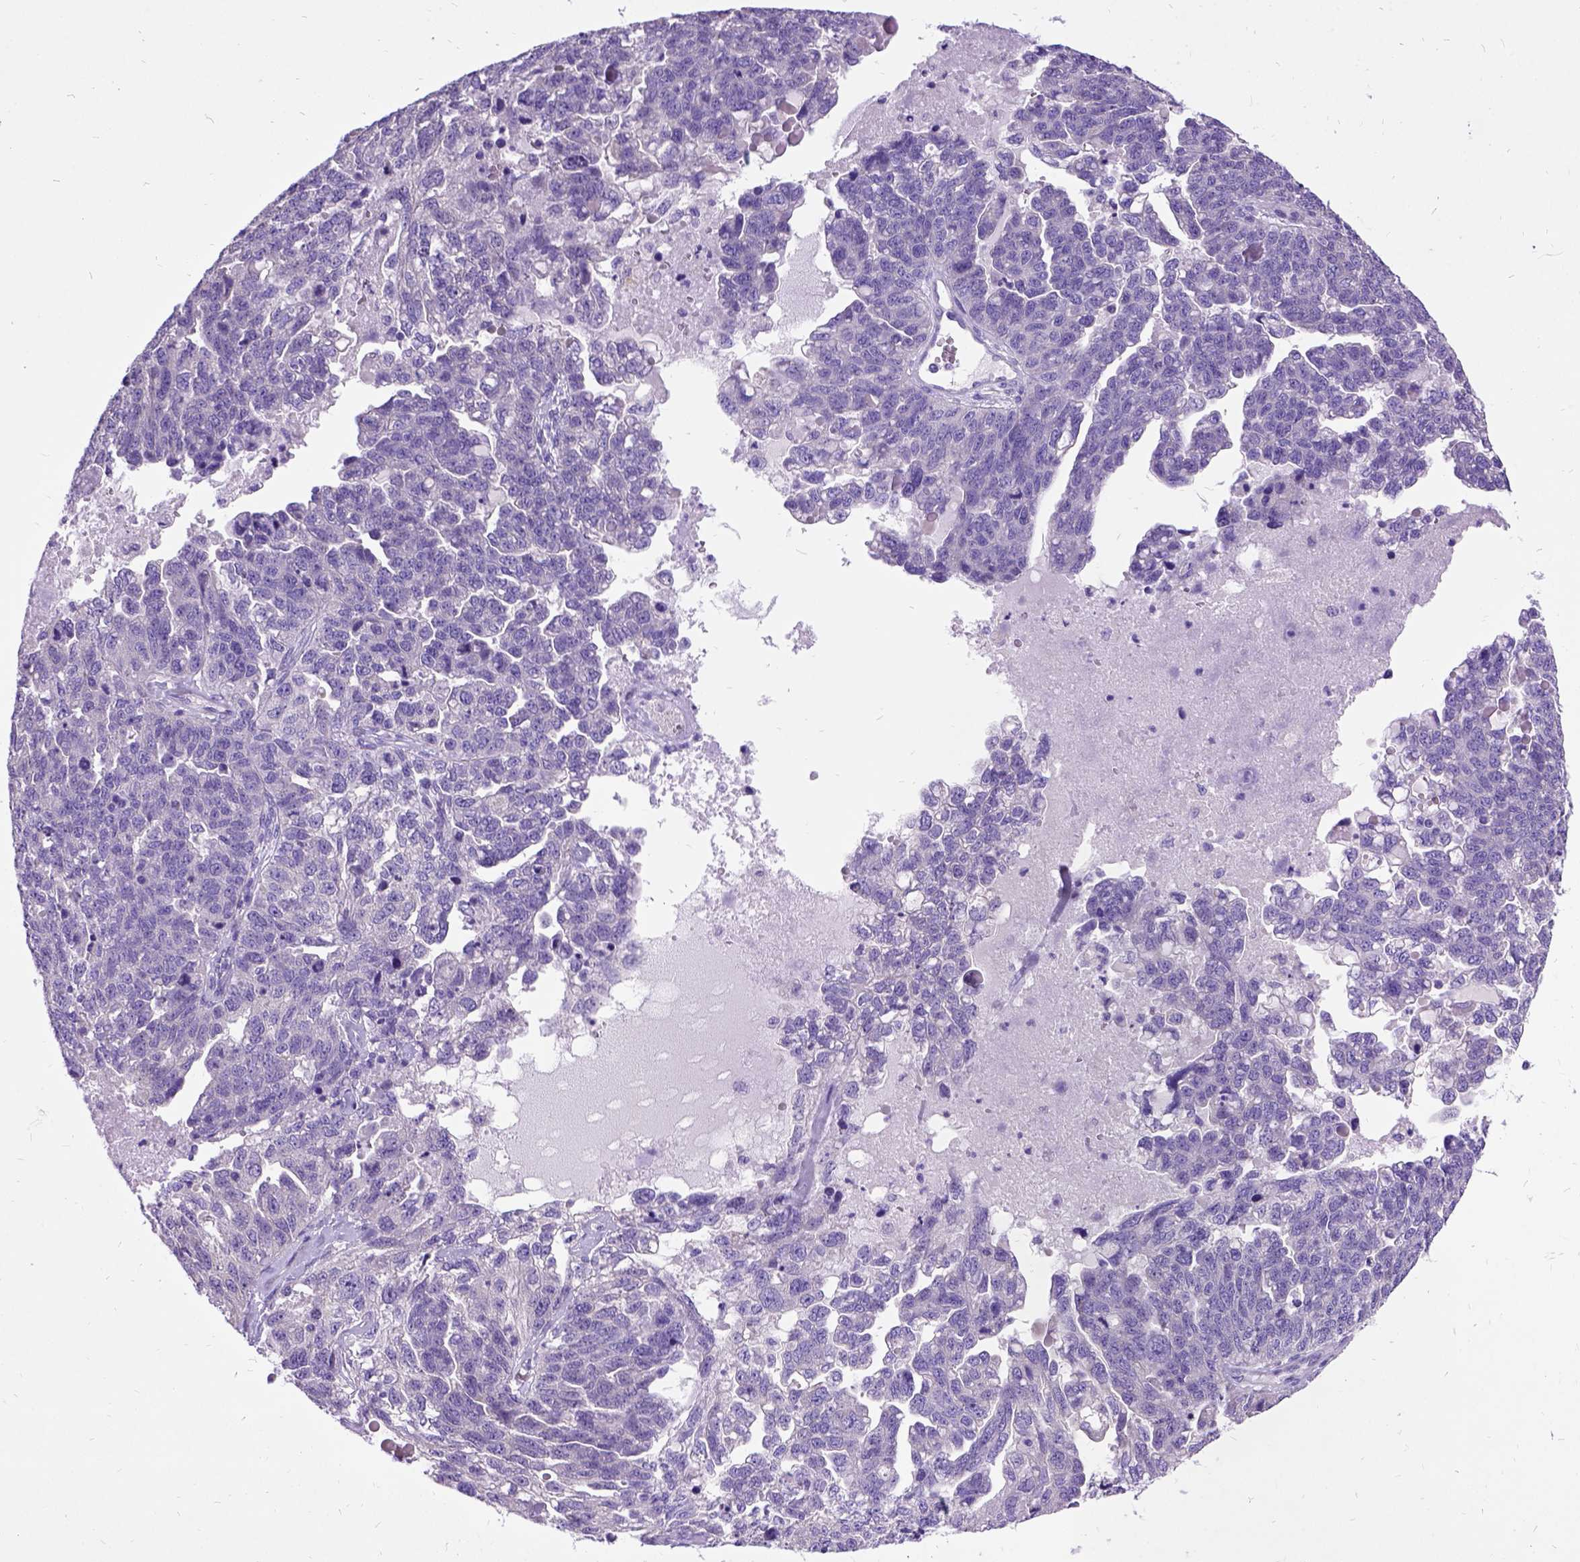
{"staining": {"intensity": "negative", "quantity": "none", "location": "none"}, "tissue": "ovarian cancer", "cell_type": "Tumor cells", "image_type": "cancer", "snomed": [{"axis": "morphology", "description": "Cystadenocarcinoma, serous, NOS"}, {"axis": "topography", "description": "Ovary"}], "caption": "This is an immunohistochemistry photomicrograph of human serous cystadenocarcinoma (ovarian). There is no positivity in tumor cells.", "gene": "CFAP54", "patient": {"sex": "female", "age": 71}}